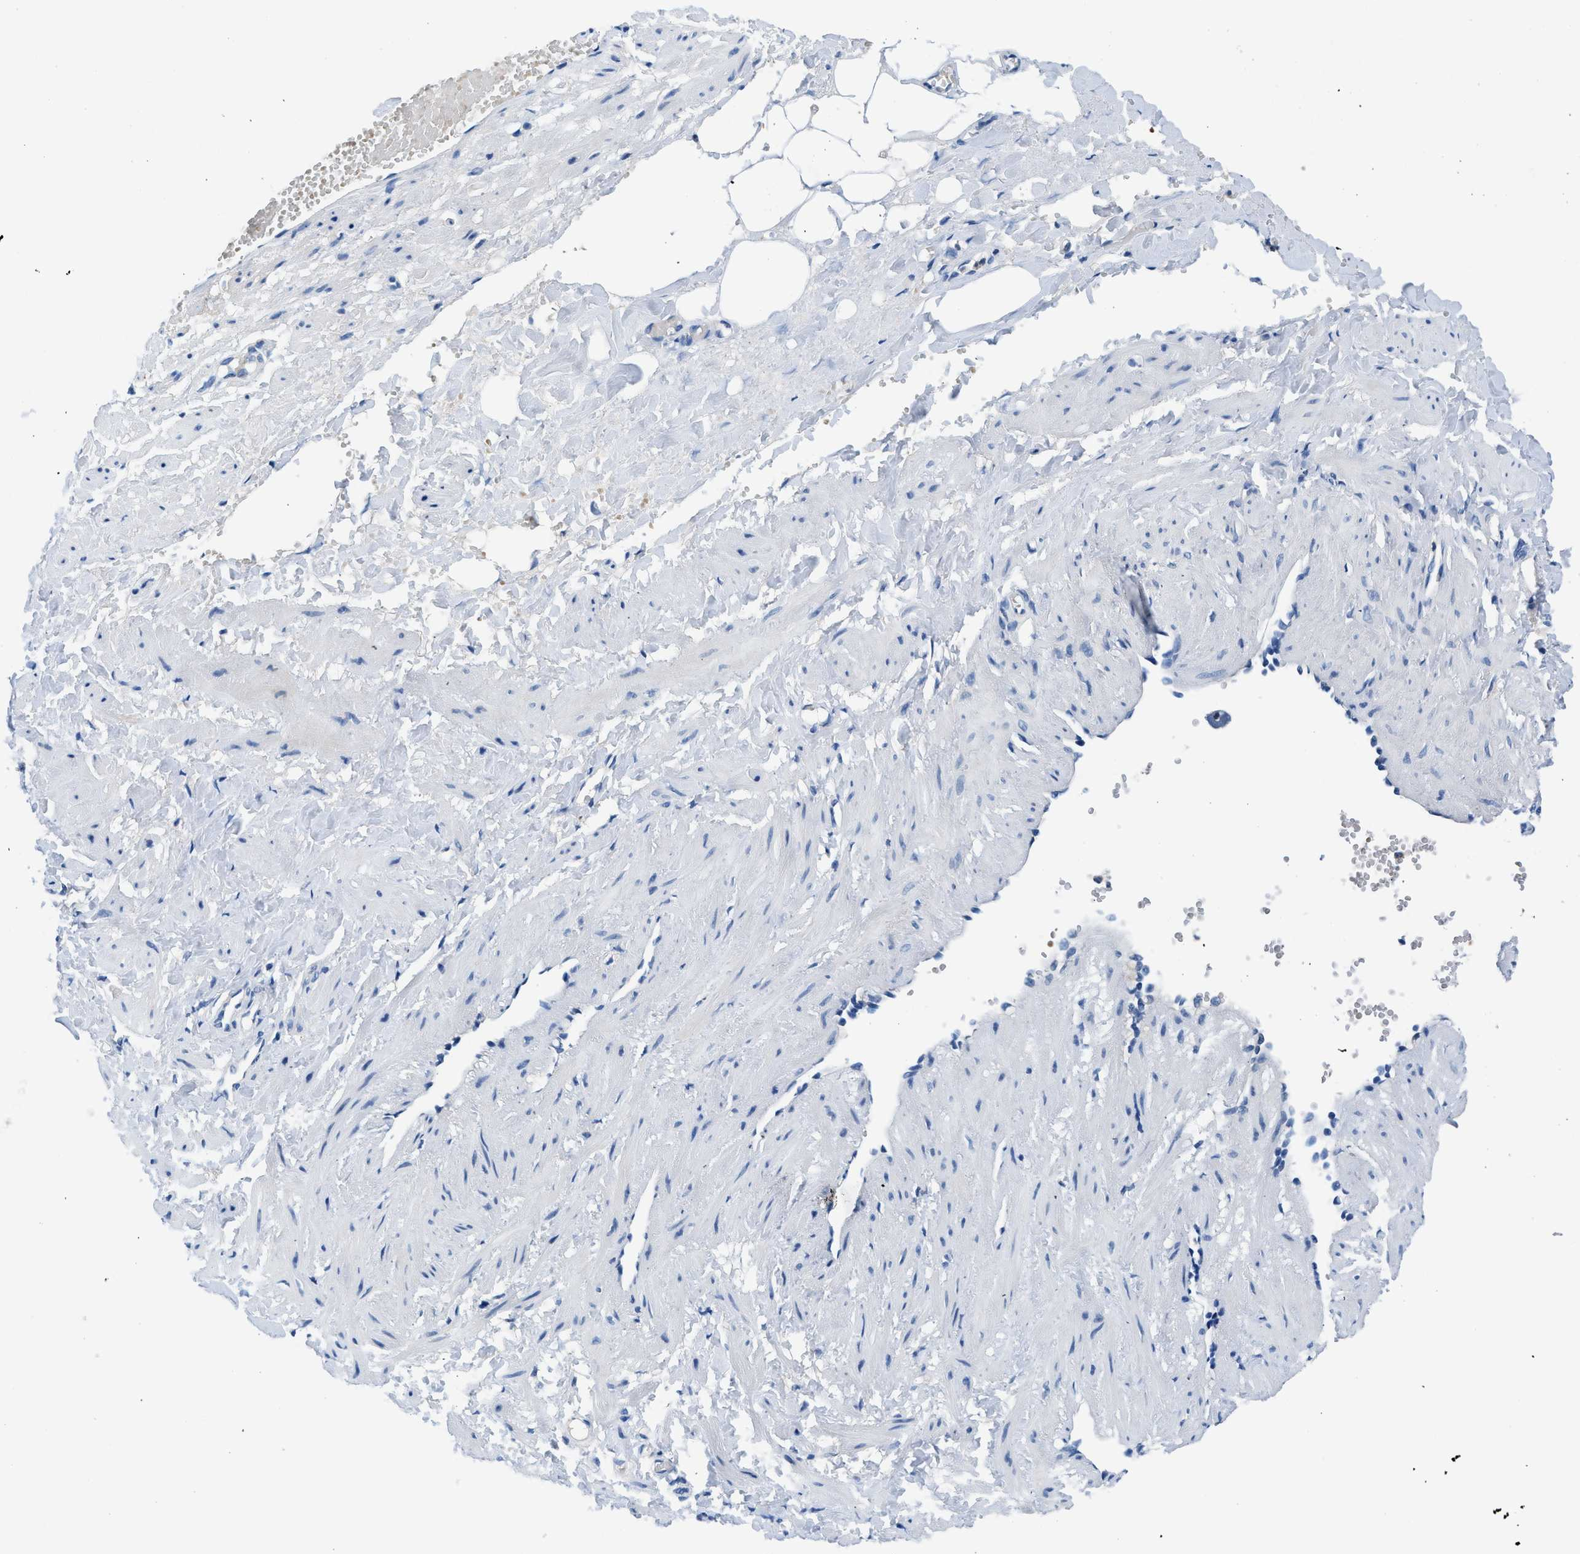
{"staining": {"intensity": "negative", "quantity": "none", "location": "none"}, "tissue": "adipose tissue", "cell_type": "Adipocytes", "image_type": "normal", "snomed": [{"axis": "morphology", "description": "Normal tissue, NOS"}, {"axis": "topography", "description": "Soft tissue"}, {"axis": "topography", "description": "Vascular tissue"}], "caption": "Immunohistochemical staining of unremarkable human adipose tissue demonstrates no significant expression in adipocytes.", "gene": "FADS6", "patient": {"sex": "female", "age": 35}}